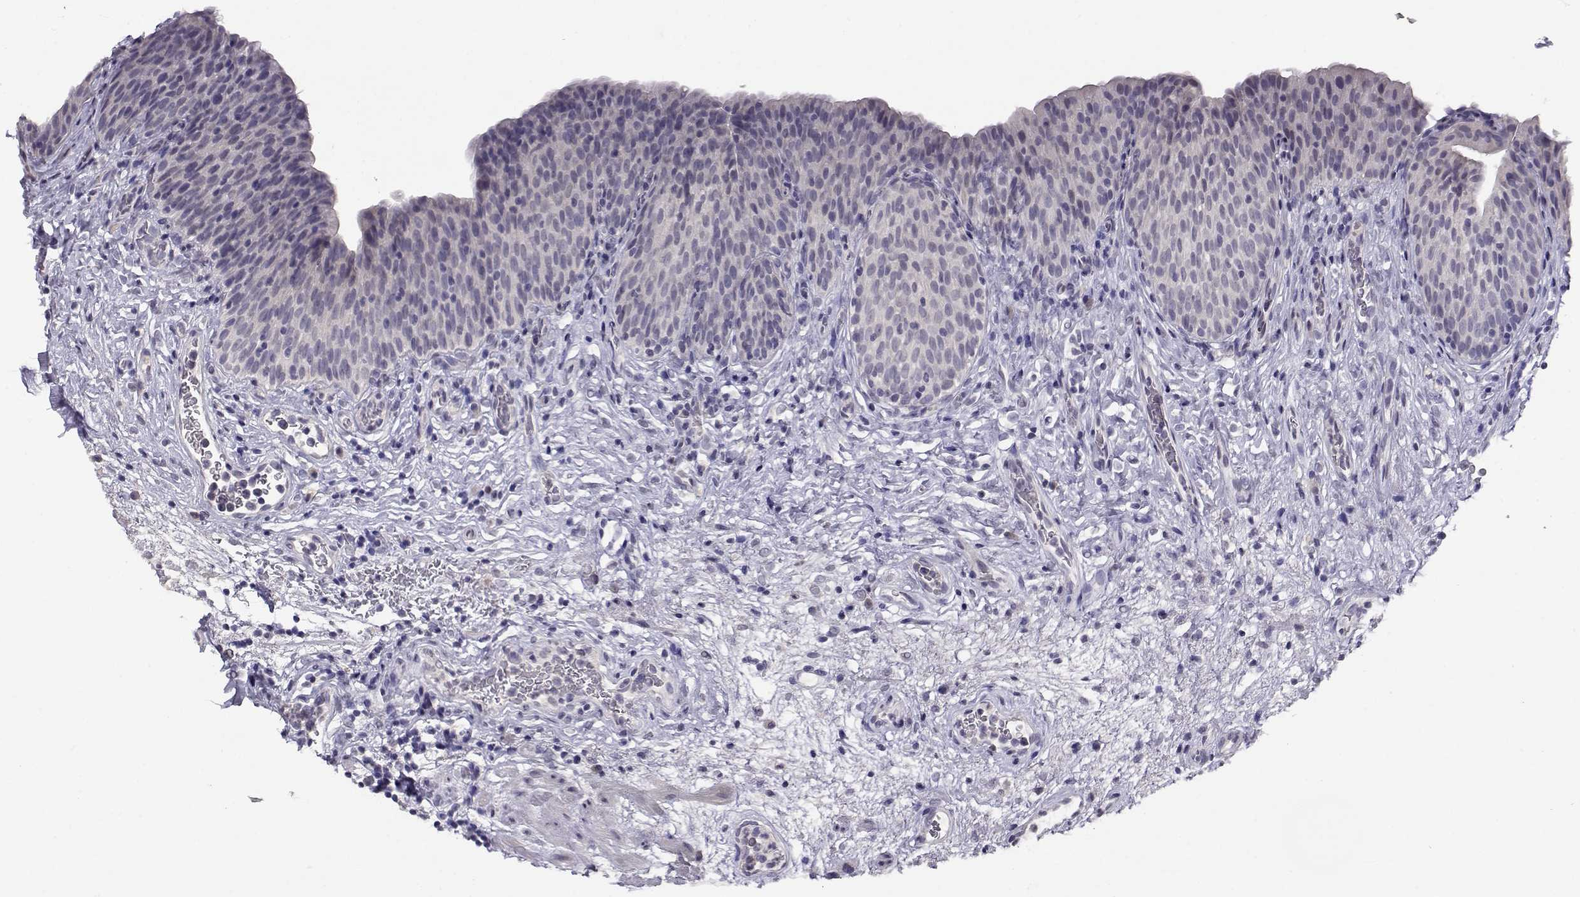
{"staining": {"intensity": "negative", "quantity": "none", "location": "none"}, "tissue": "urinary bladder", "cell_type": "Urothelial cells", "image_type": "normal", "snomed": [{"axis": "morphology", "description": "Normal tissue, NOS"}, {"axis": "topography", "description": "Urinary bladder"}], "caption": "The photomicrograph displays no staining of urothelial cells in normal urinary bladder. (DAB (3,3'-diaminobenzidine) IHC visualized using brightfield microscopy, high magnification).", "gene": "RHOXF2", "patient": {"sex": "male", "age": 76}}